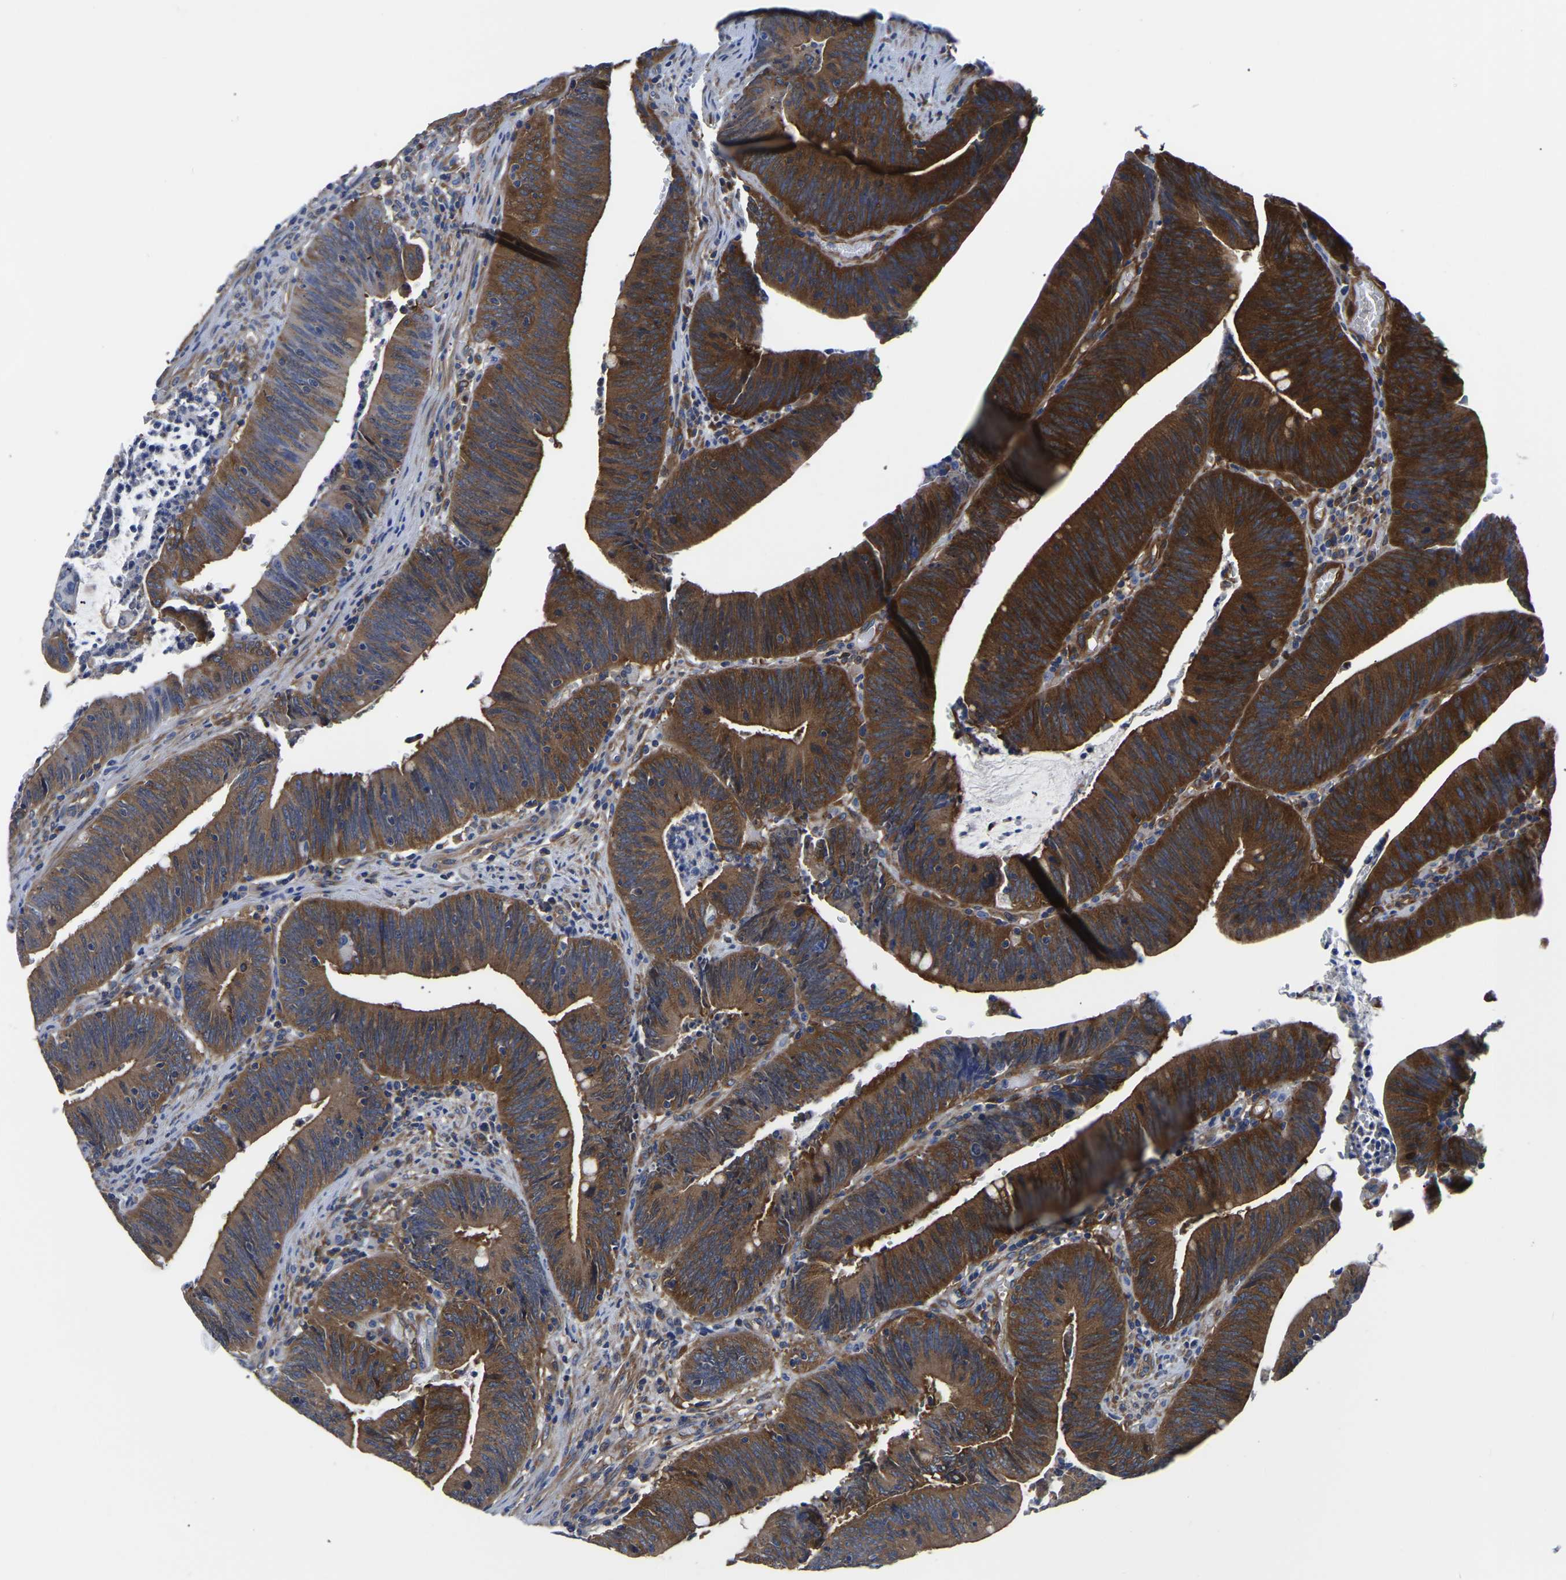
{"staining": {"intensity": "strong", "quantity": ">75%", "location": "cytoplasmic/membranous"}, "tissue": "colorectal cancer", "cell_type": "Tumor cells", "image_type": "cancer", "snomed": [{"axis": "morphology", "description": "Normal tissue, NOS"}, {"axis": "morphology", "description": "Adenocarcinoma, NOS"}, {"axis": "topography", "description": "Rectum"}], "caption": "Colorectal adenocarcinoma stained with a brown dye reveals strong cytoplasmic/membranous positive expression in approximately >75% of tumor cells.", "gene": "TFG", "patient": {"sex": "female", "age": 66}}